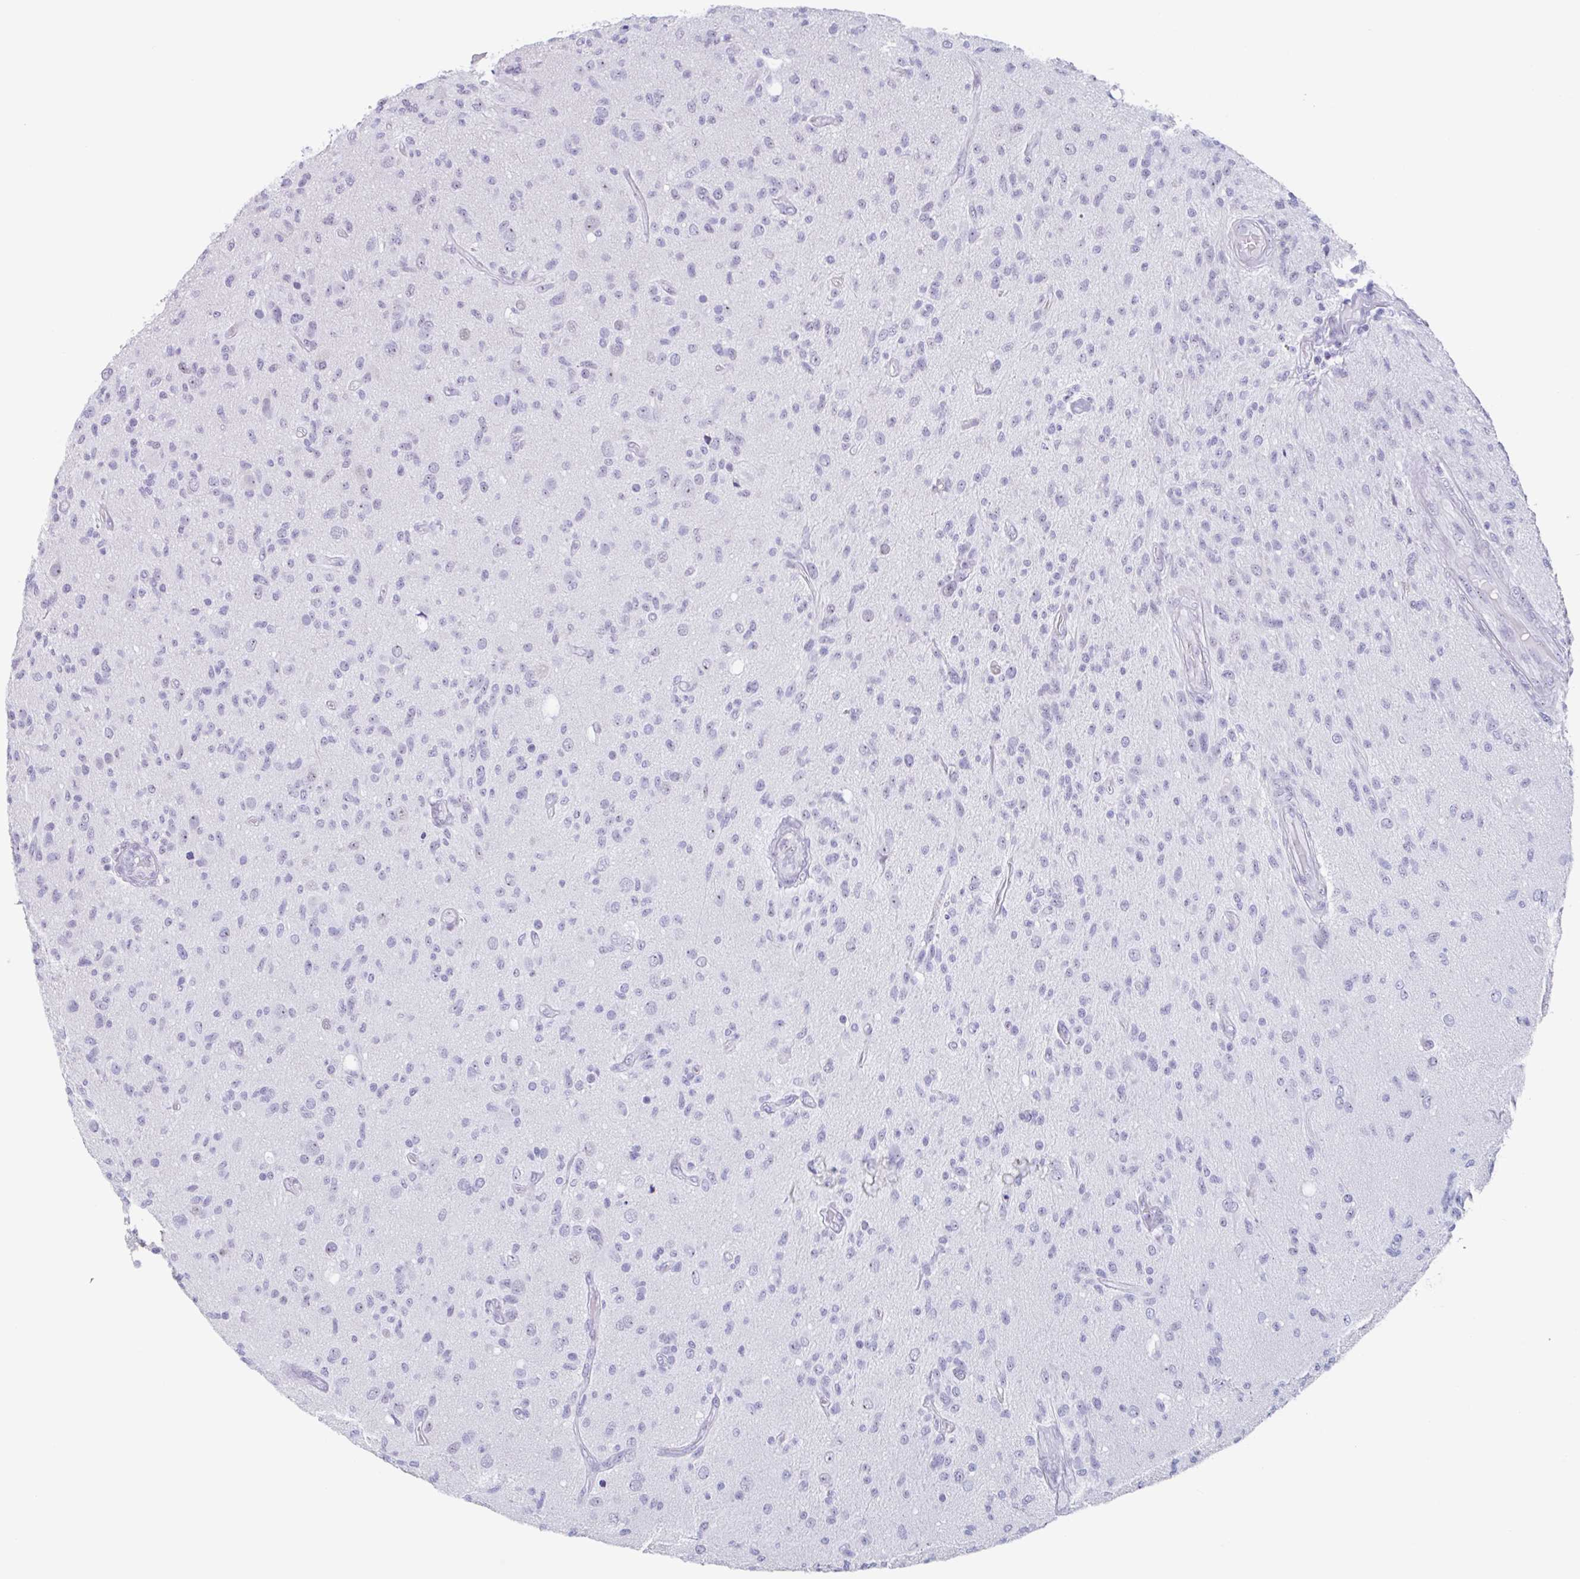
{"staining": {"intensity": "moderate", "quantity": "<25%", "location": "nuclear"}, "tissue": "glioma", "cell_type": "Tumor cells", "image_type": "cancer", "snomed": [{"axis": "morphology", "description": "Glioma, malignant, High grade"}, {"axis": "topography", "description": "Brain"}], "caption": "Immunohistochemistry photomicrograph of human malignant glioma (high-grade) stained for a protein (brown), which shows low levels of moderate nuclear positivity in about <25% of tumor cells.", "gene": "LENG9", "patient": {"sex": "female", "age": 67}}